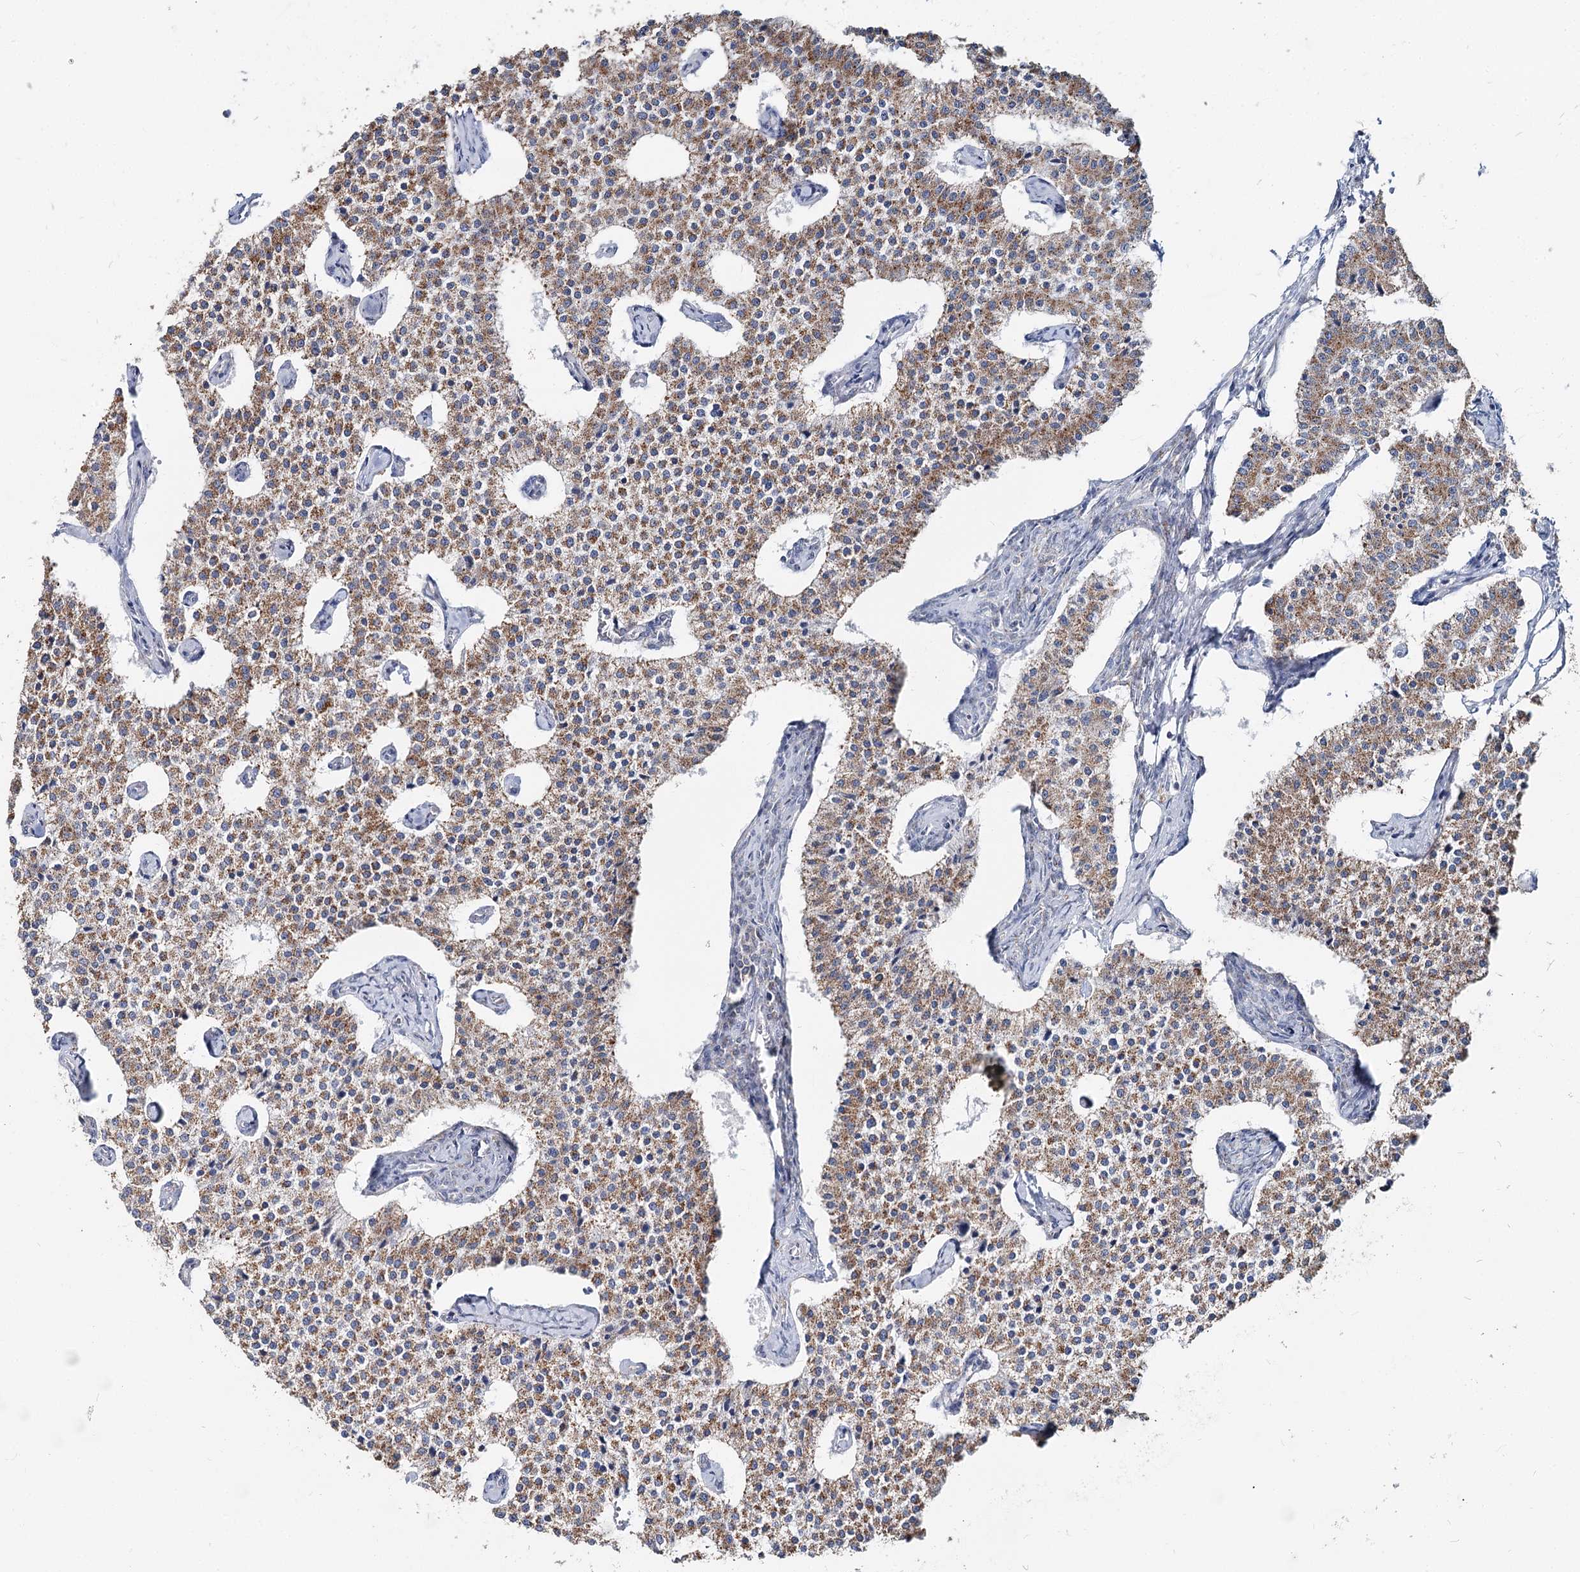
{"staining": {"intensity": "moderate", "quantity": ">75%", "location": "cytoplasmic/membranous"}, "tissue": "carcinoid", "cell_type": "Tumor cells", "image_type": "cancer", "snomed": [{"axis": "morphology", "description": "Carcinoid, malignant, NOS"}, {"axis": "topography", "description": "Colon"}], "caption": "Immunohistochemical staining of human malignant carcinoid displays medium levels of moderate cytoplasmic/membranous positivity in about >75% of tumor cells.", "gene": "MCCC2", "patient": {"sex": "female", "age": 52}}